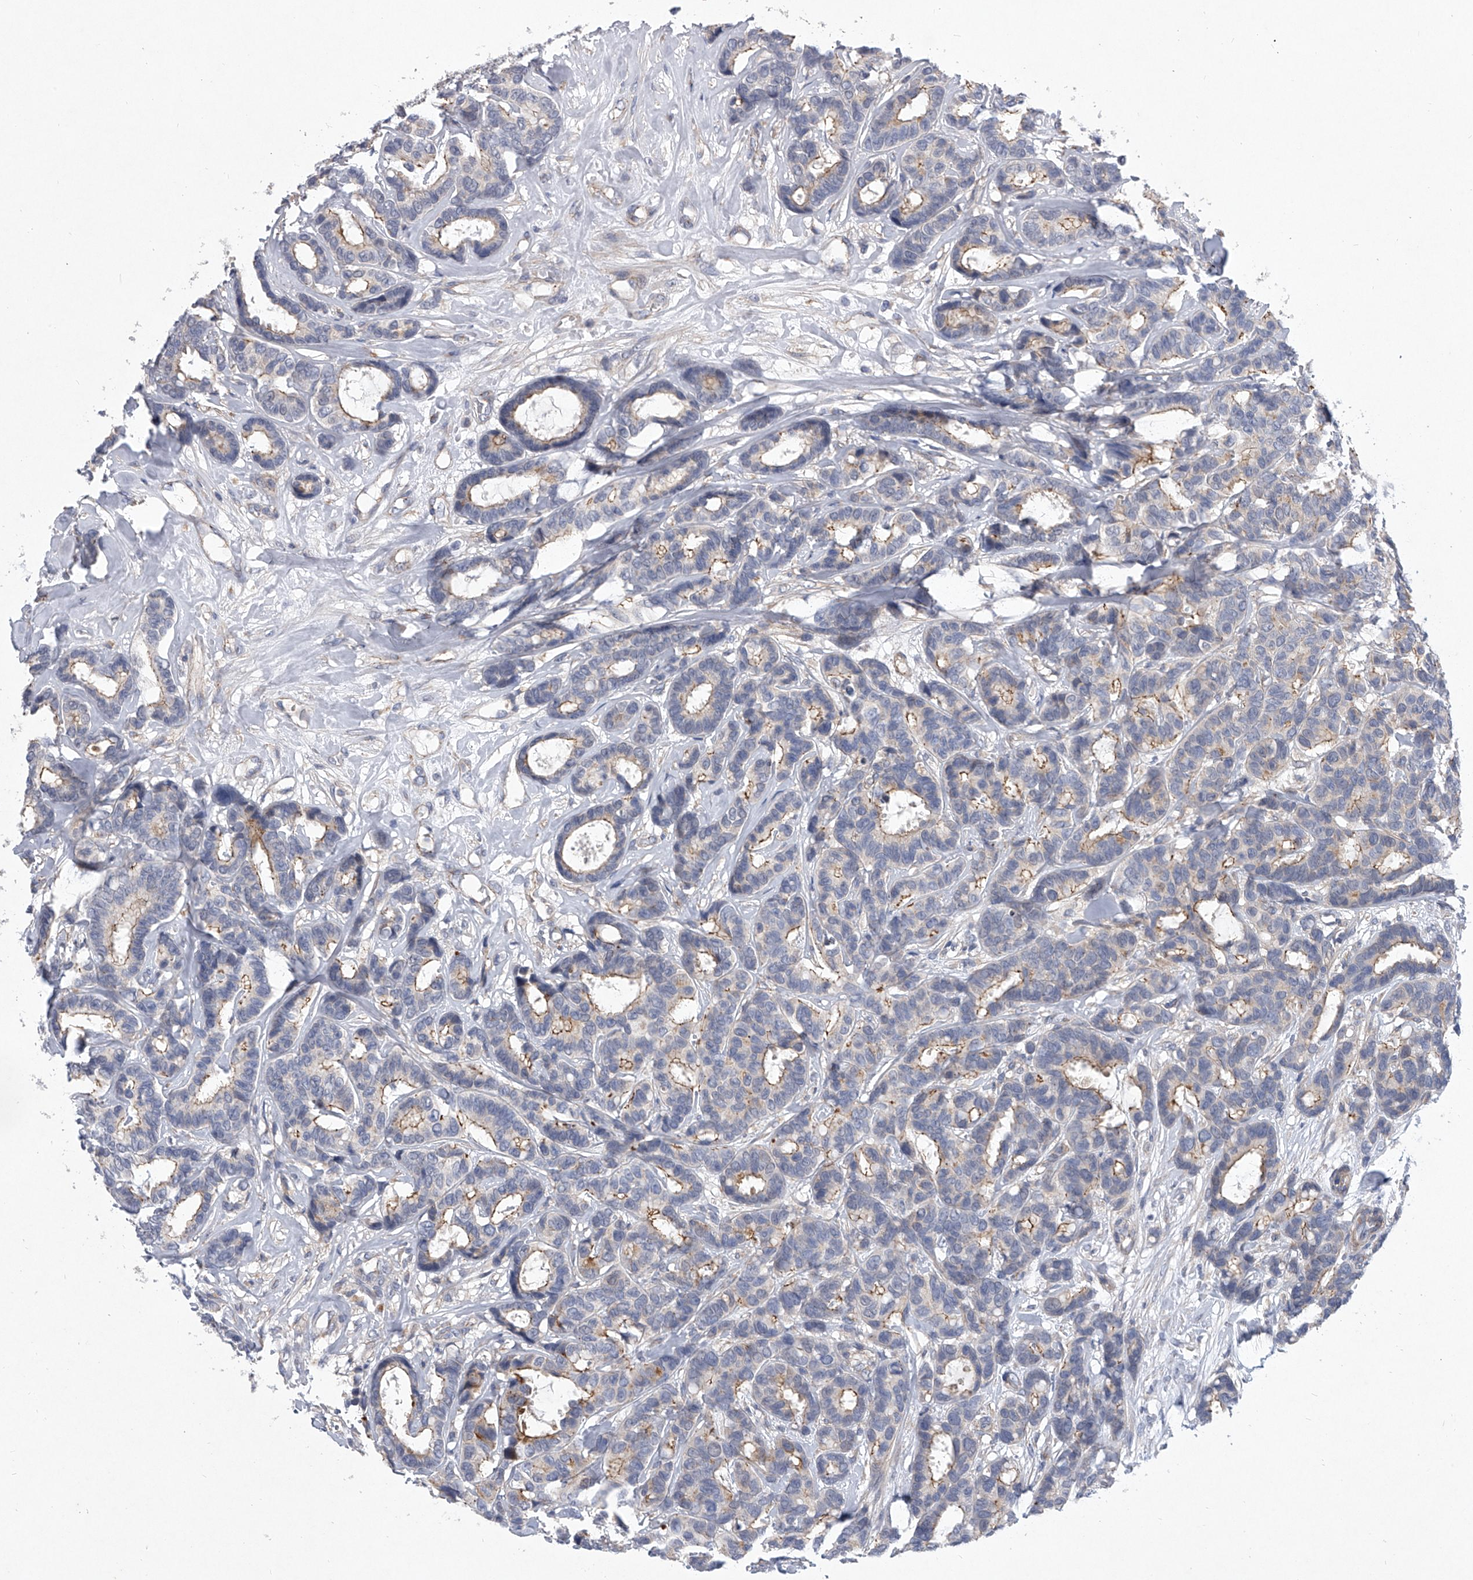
{"staining": {"intensity": "moderate", "quantity": "<25%", "location": "cytoplasmic/membranous"}, "tissue": "breast cancer", "cell_type": "Tumor cells", "image_type": "cancer", "snomed": [{"axis": "morphology", "description": "Duct carcinoma"}, {"axis": "topography", "description": "Breast"}], "caption": "The immunohistochemical stain highlights moderate cytoplasmic/membranous expression in tumor cells of breast cancer tissue.", "gene": "MINDY4", "patient": {"sex": "female", "age": 87}}